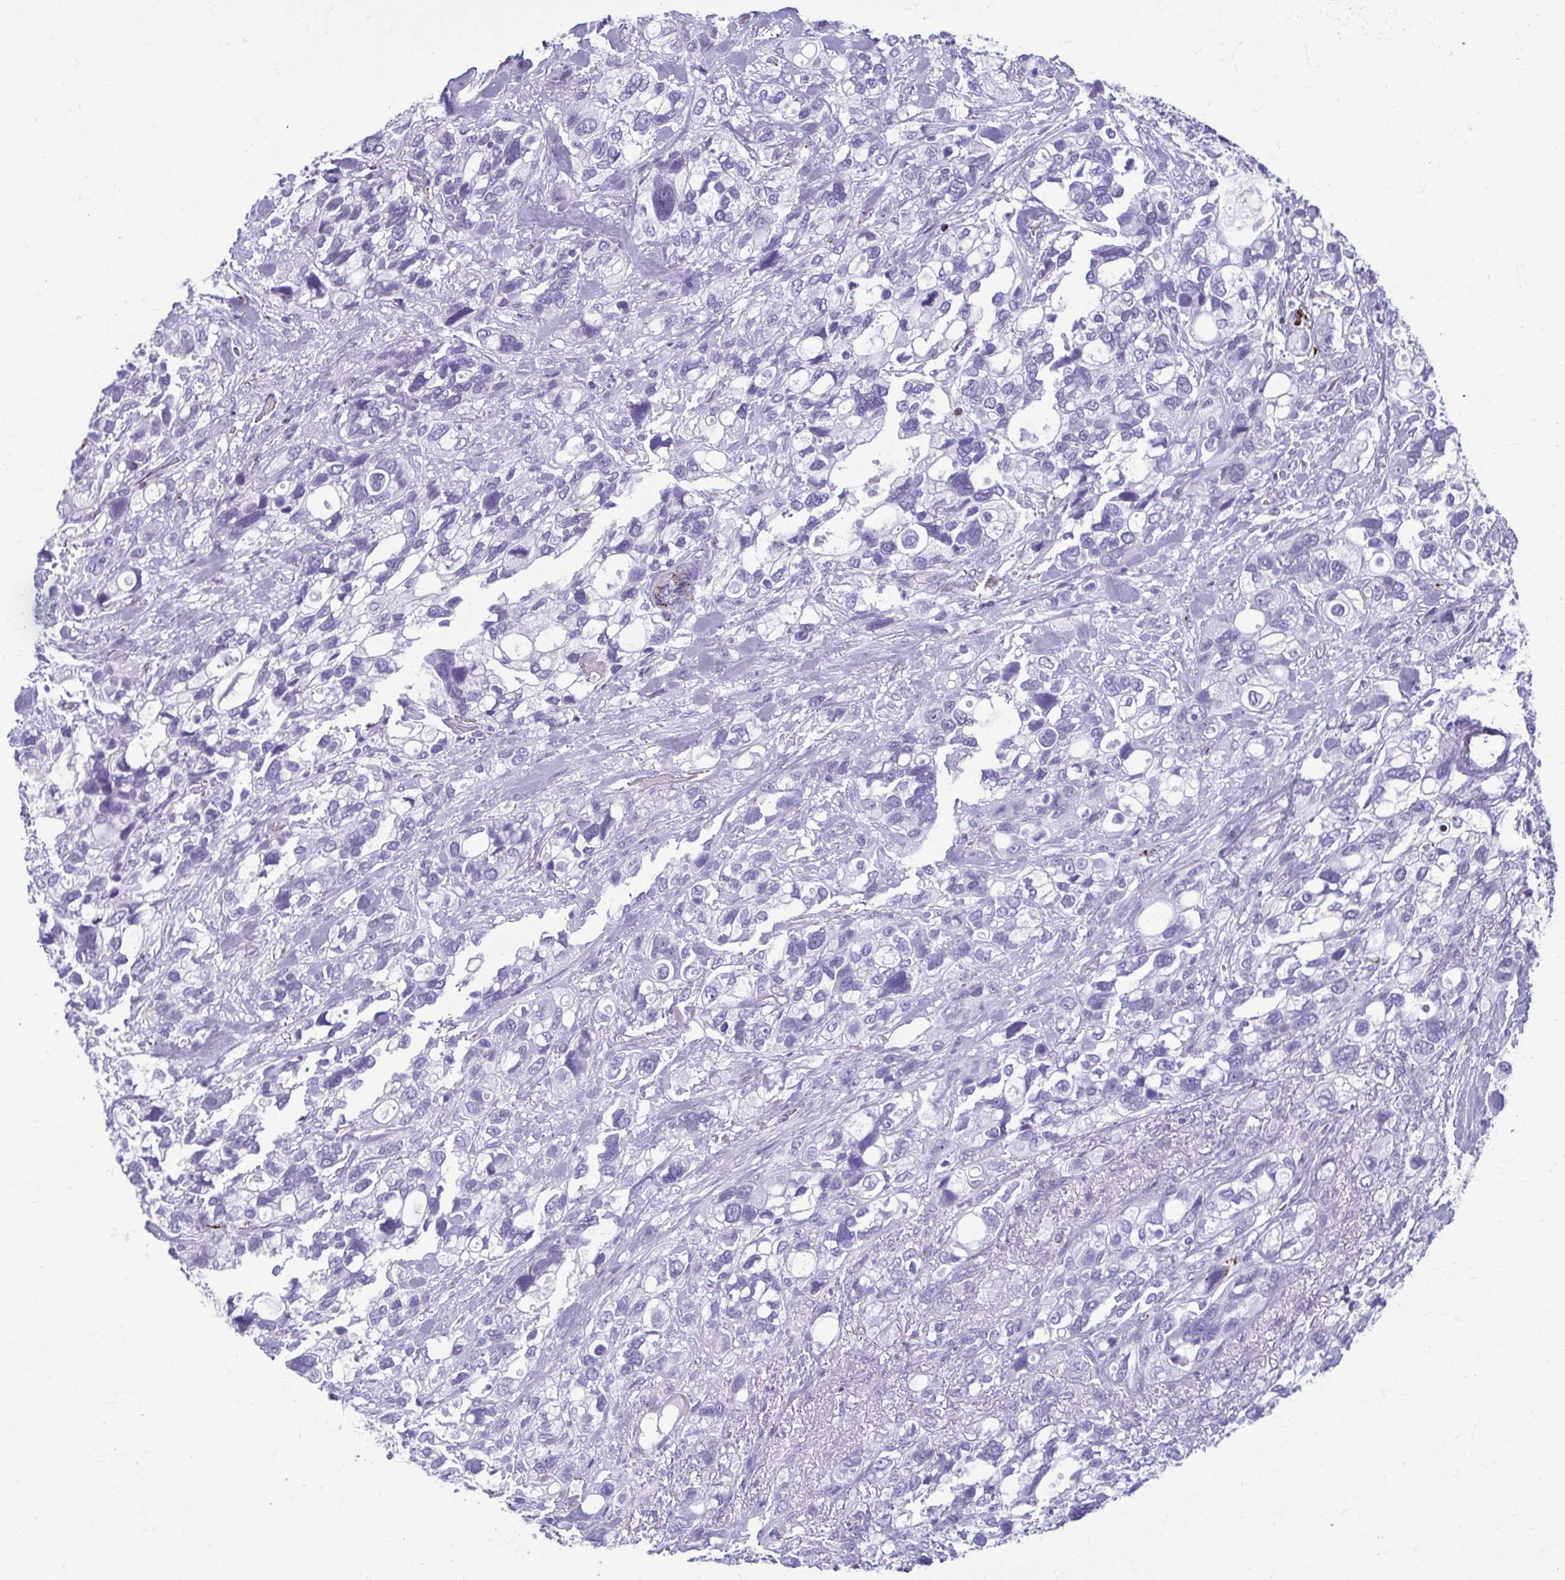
{"staining": {"intensity": "negative", "quantity": "none", "location": "none"}, "tissue": "stomach cancer", "cell_type": "Tumor cells", "image_type": "cancer", "snomed": [{"axis": "morphology", "description": "Adenocarcinoma, NOS"}, {"axis": "topography", "description": "Stomach, upper"}], "caption": "Stomach cancer (adenocarcinoma) stained for a protein using immunohistochemistry (IHC) demonstrates no expression tumor cells.", "gene": "TCEAL3", "patient": {"sex": "female", "age": 81}}